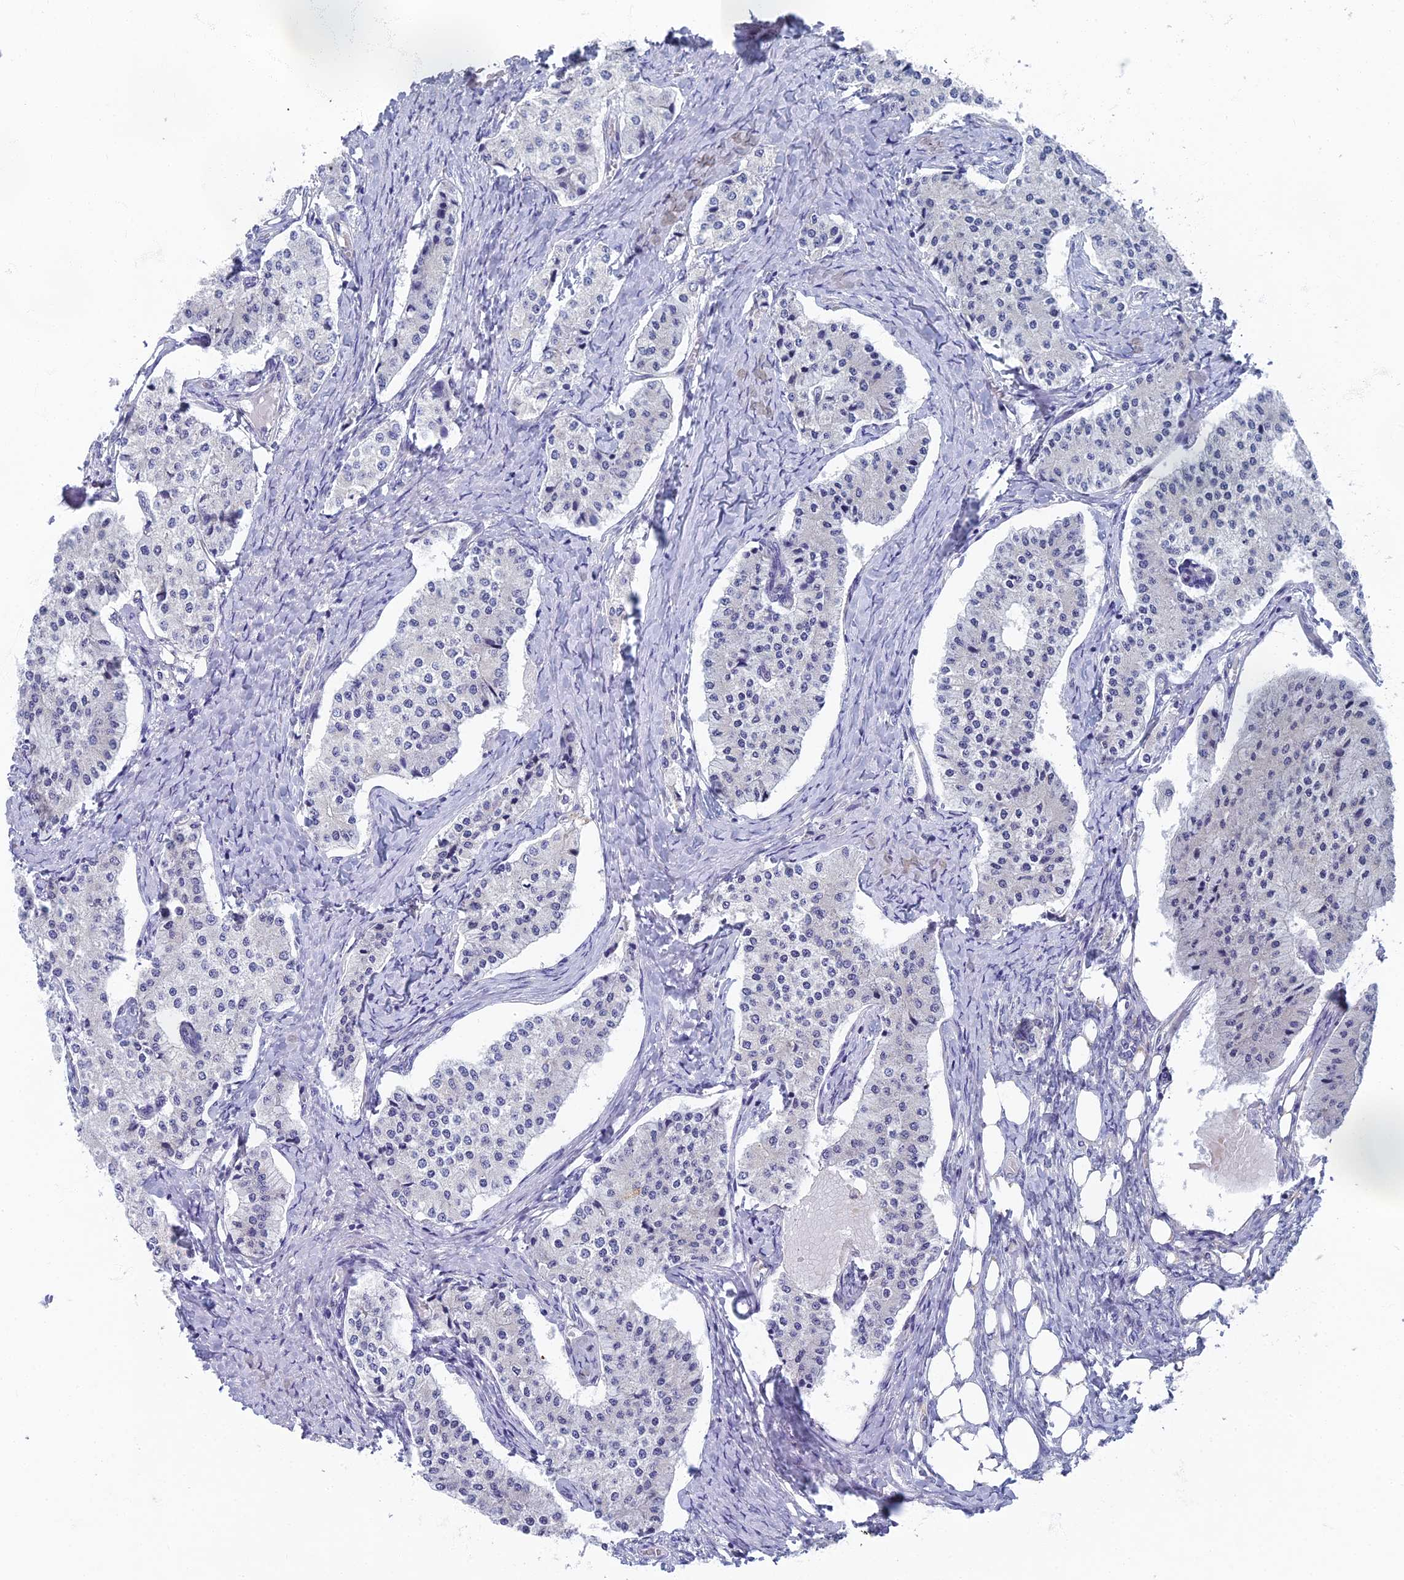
{"staining": {"intensity": "negative", "quantity": "none", "location": "none"}, "tissue": "carcinoid", "cell_type": "Tumor cells", "image_type": "cancer", "snomed": [{"axis": "morphology", "description": "Carcinoid, malignant, NOS"}, {"axis": "topography", "description": "Colon"}], "caption": "Carcinoid was stained to show a protein in brown. There is no significant positivity in tumor cells. The staining was performed using DAB (3,3'-diaminobenzidine) to visualize the protein expression in brown, while the nuclei were stained in blue with hematoxylin (Magnification: 20x).", "gene": "SPIN4", "patient": {"sex": "female", "age": 52}}